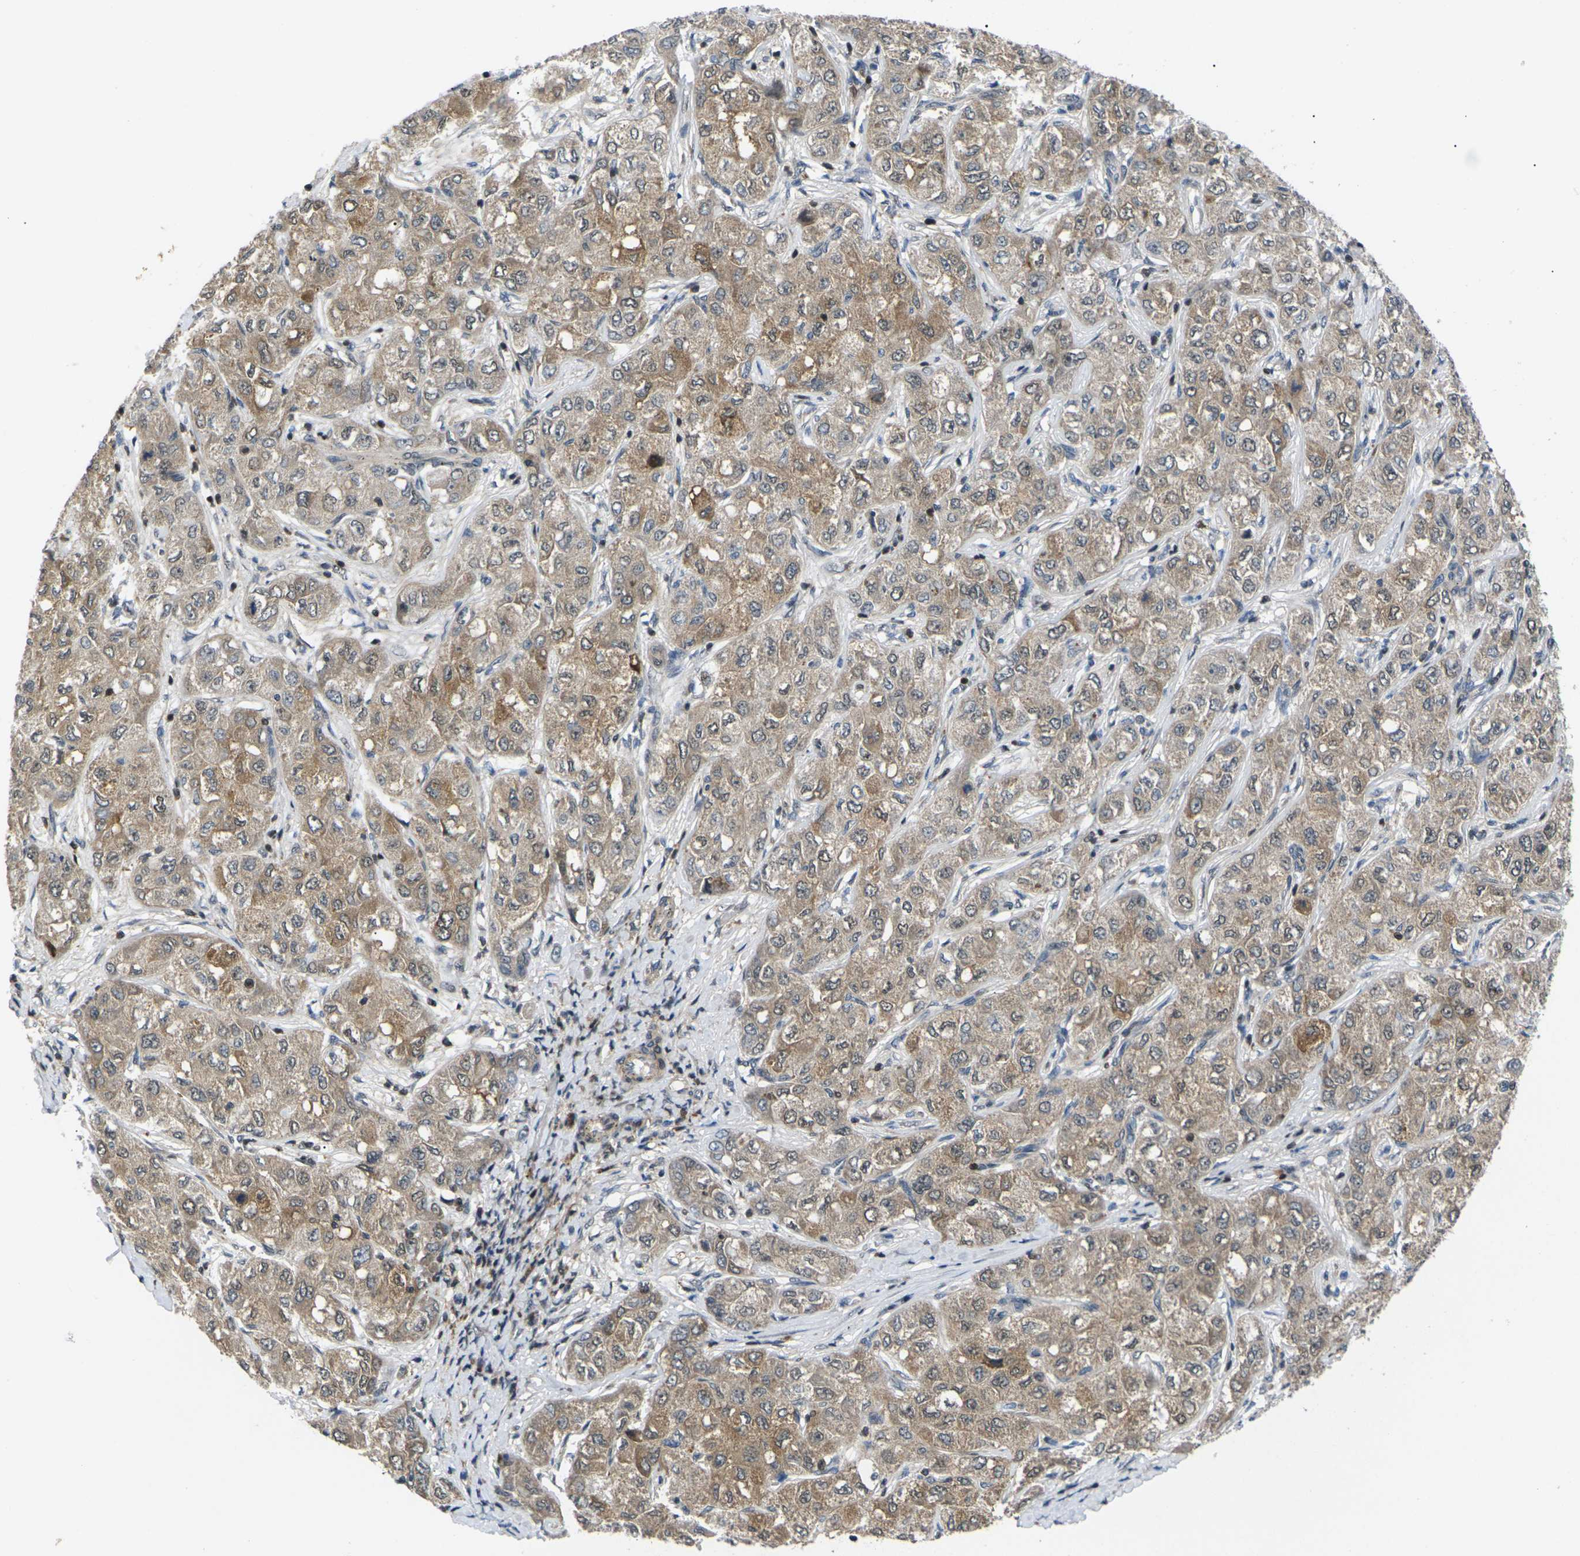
{"staining": {"intensity": "weak", "quantity": ">75%", "location": "cytoplasmic/membranous"}, "tissue": "liver cancer", "cell_type": "Tumor cells", "image_type": "cancer", "snomed": [{"axis": "morphology", "description": "Carcinoma, Hepatocellular, NOS"}, {"axis": "topography", "description": "Liver"}], "caption": "IHC histopathology image of neoplastic tissue: human liver hepatocellular carcinoma stained using immunohistochemistry reveals low levels of weak protein expression localized specifically in the cytoplasmic/membranous of tumor cells, appearing as a cytoplasmic/membranous brown color.", "gene": "RPS6KA3", "patient": {"sex": "male", "age": 80}}